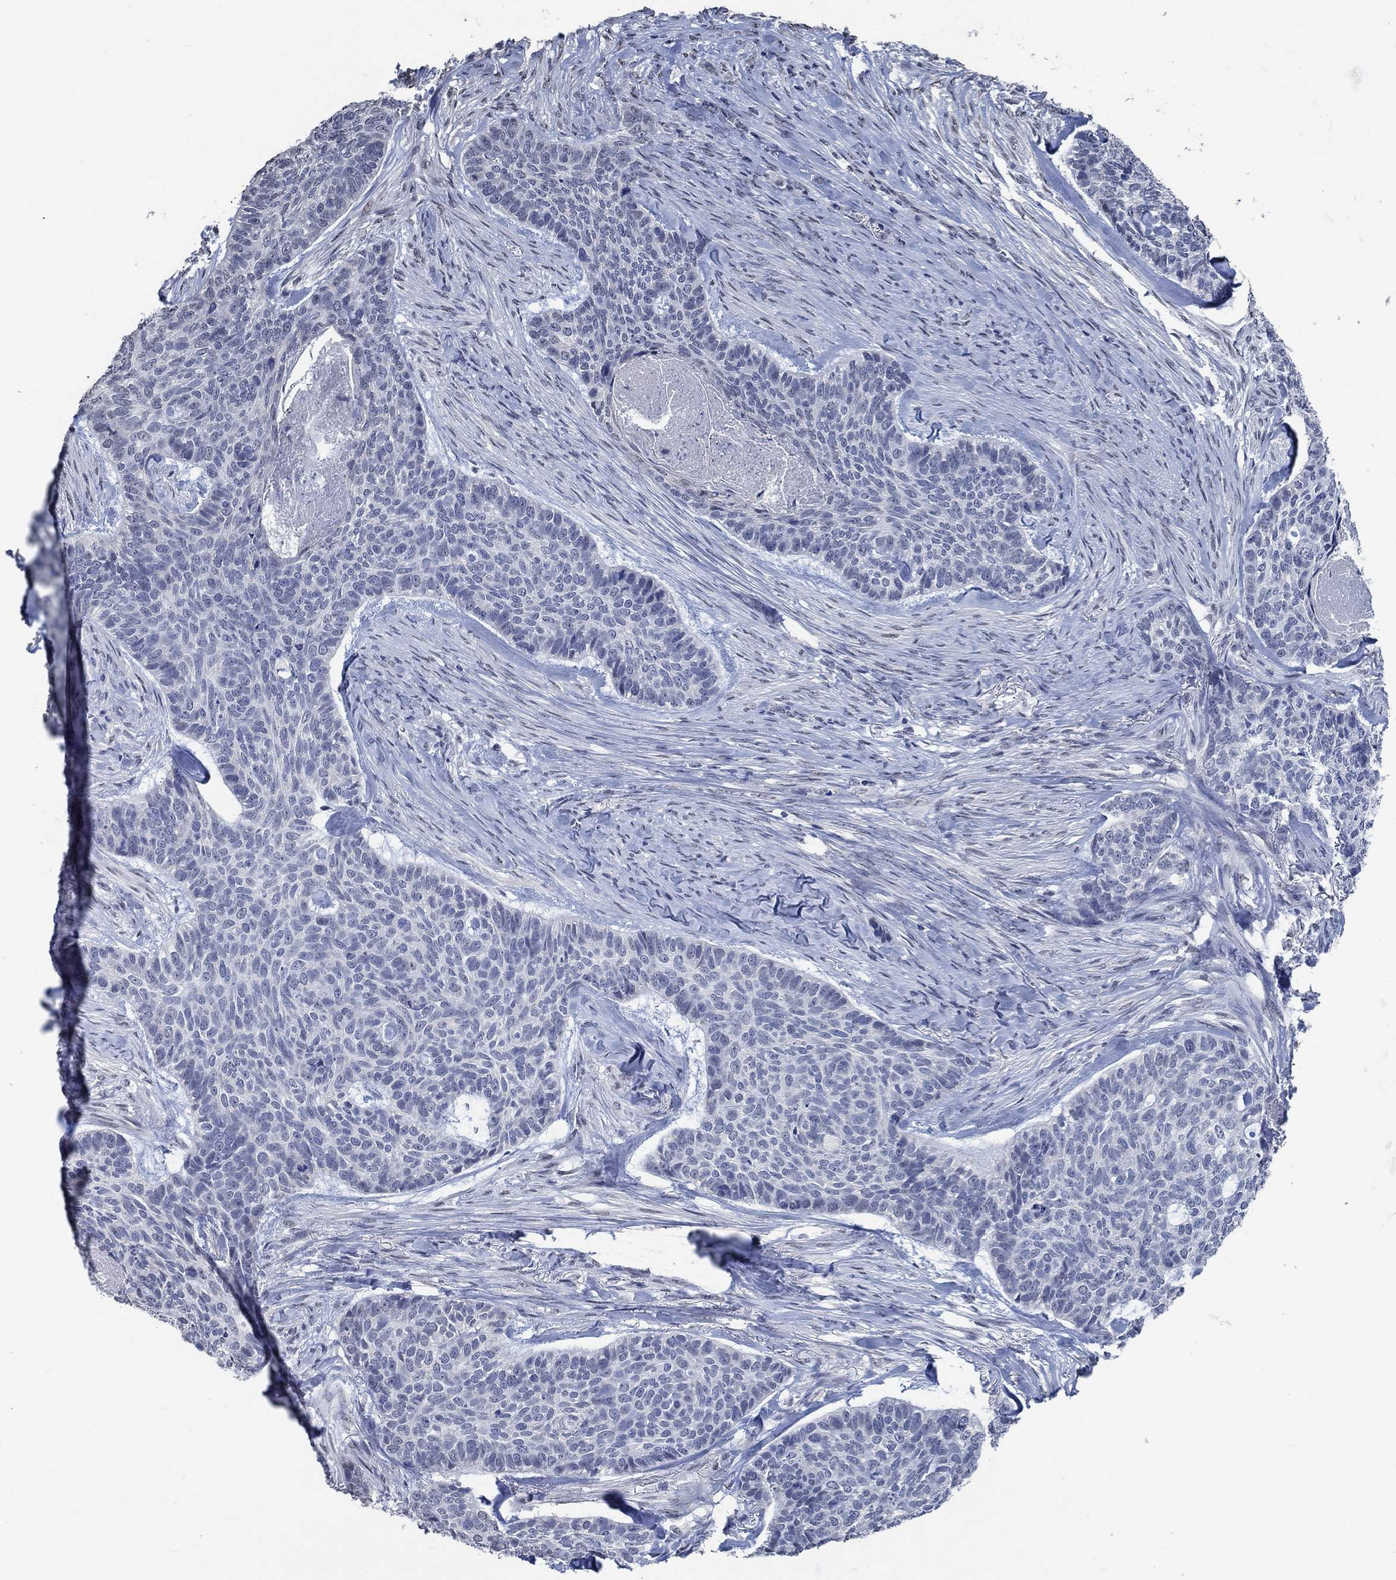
{"staining": {"intensity": "negative", "quantity": "none", "location": "none"}, "tissue": "skin cancer", "cell_type": "Tumor cells", "image_type": "cancer", "snomed": [{"axis": "morphology", "description": "Basal cell carcinoma"}, {"axis": "topography", "description": "Skin"}], "caption": "Immunohistochemical staining of skin basal cell carcinoma displays no significant expression in tumor cells.", "gene": "OBSCN", "patient": {"sex": "female", "age": 69}}